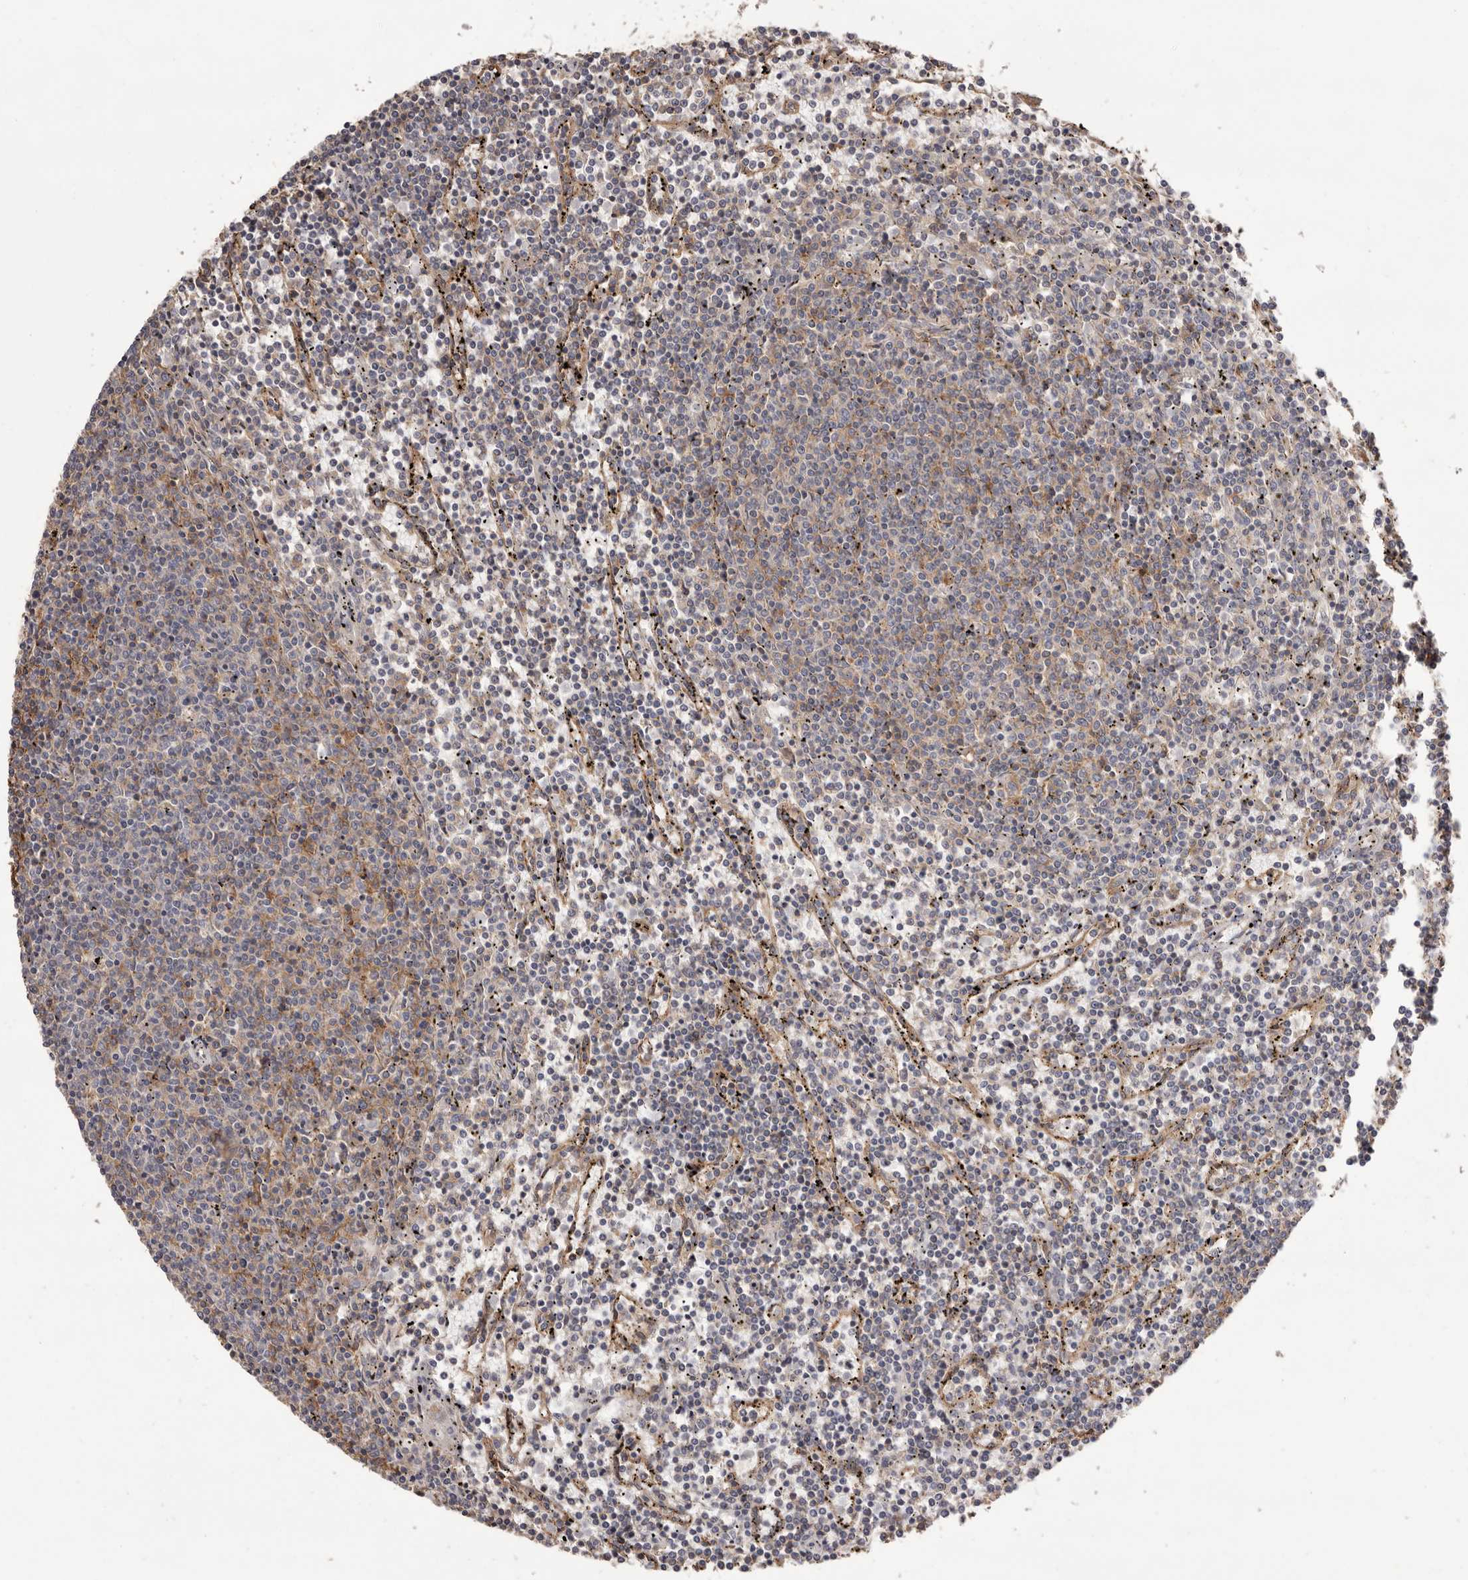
{"staining": {"intensity": "weak", "quantity": "<25%", "location": "cytoplasmic/membranous"}, "tissue": "lymphoma", "cell_type": "Tumor cells", "image_type": "cancer", "snomed": [{"axis": "morphology", "description": "Malignant lymphoma, non-Hodgkin's type, Low grade"}, {"axis": "topography", "description": "Spleen"}], "caption": "The histopathology image demonstrates no staining of tumor cells in lymphoma.", "gene": "MMACHC", "patient": {"sex": "female", "age": 50}}